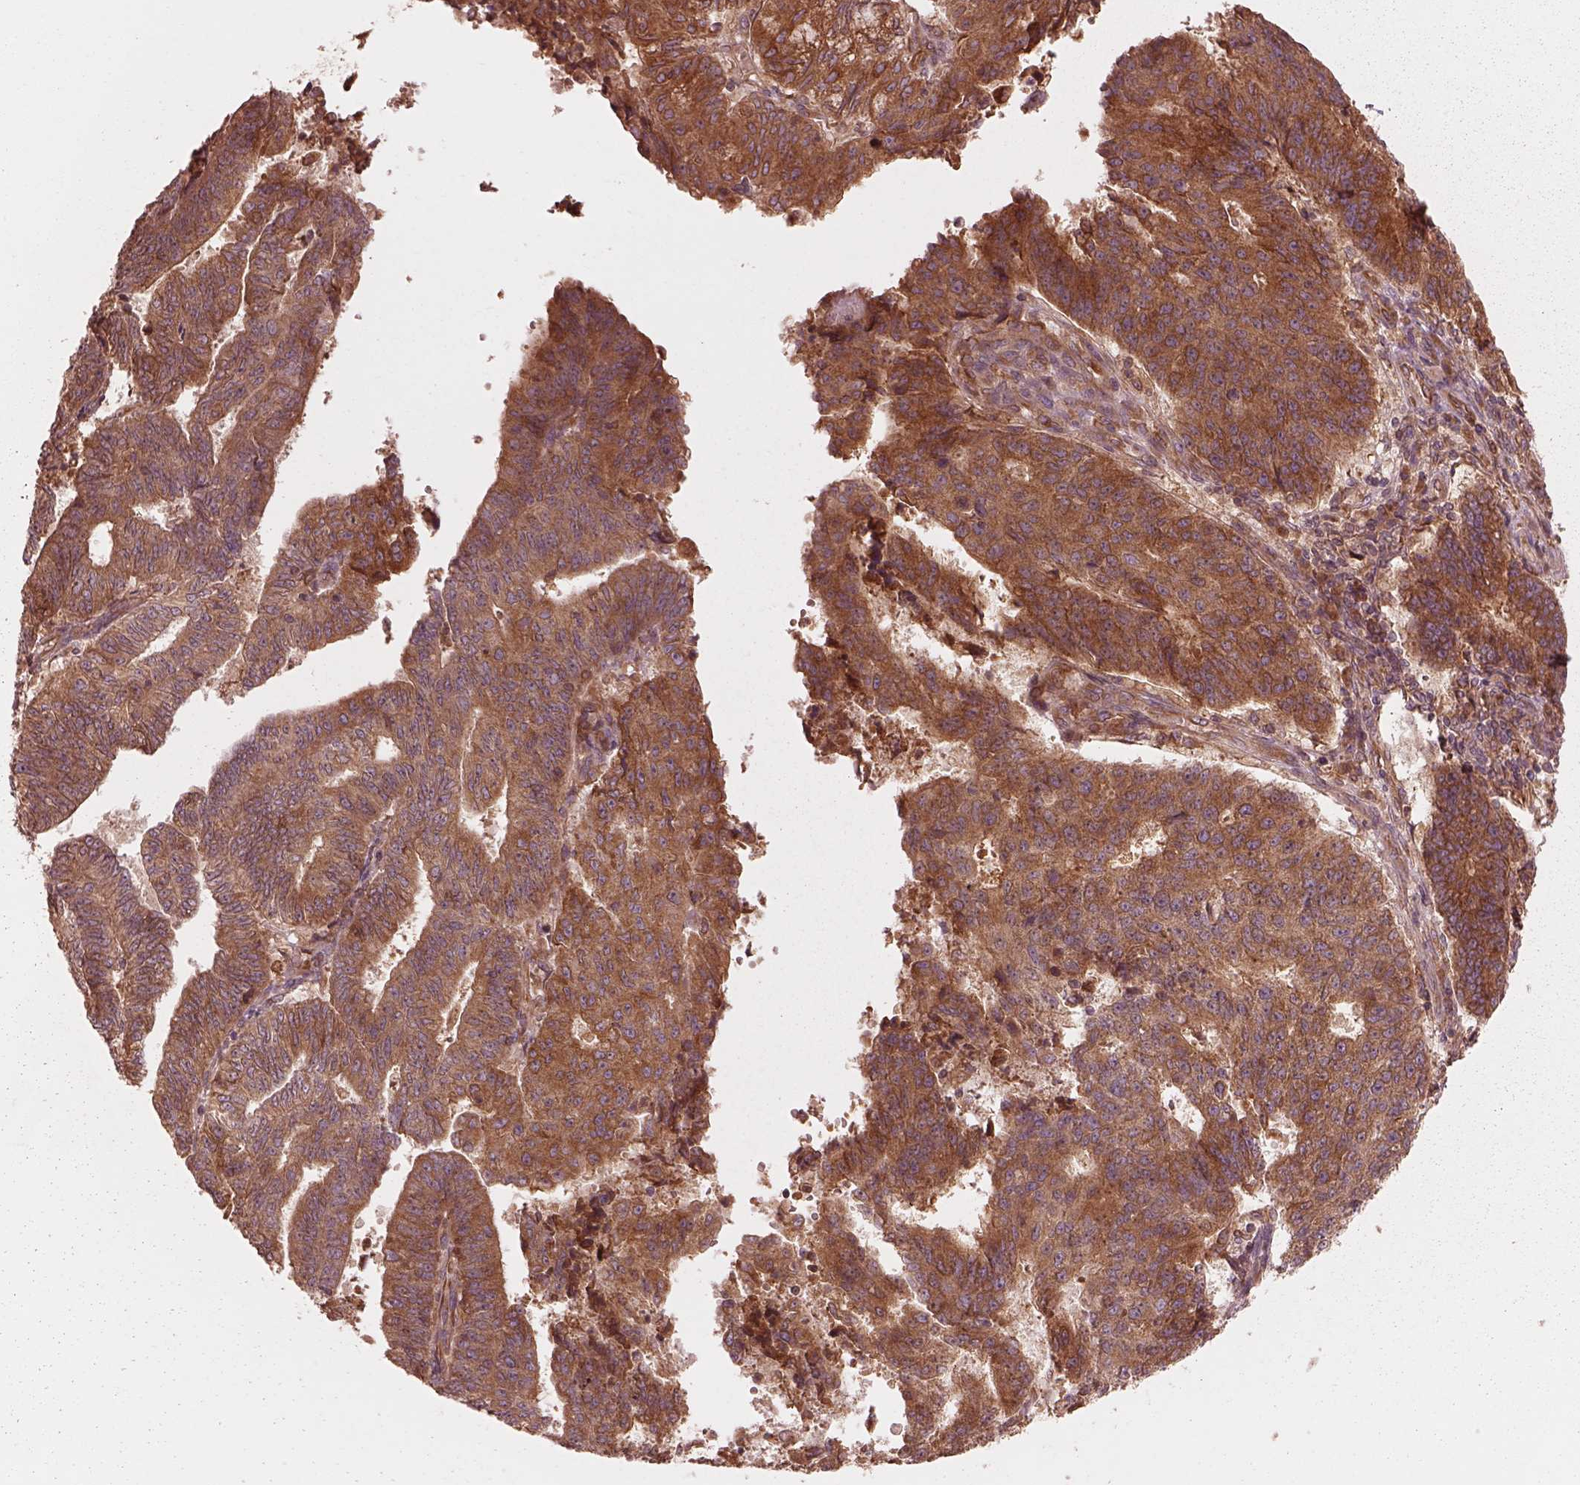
{"staining": {"intensity": "strong", "quantity": ">75%", "location": "cytoplasmic/membranous"}, "tissue": "endometrial cancer", "cell_type": "Tumor cells", "image_type": "cancer", "snomed": [{"axis": "morphology", "description": "Adenocarcinoma, NOS"}, {"axis": "topography", "description": "Endometrium"}], "caption": "Endometrial cancer stained for a protein shows strong cytoplasmic/membranous positivity in tumor cells.", "gene": "PIK3R2", "patient": {"sex": "female", "age": 82}}